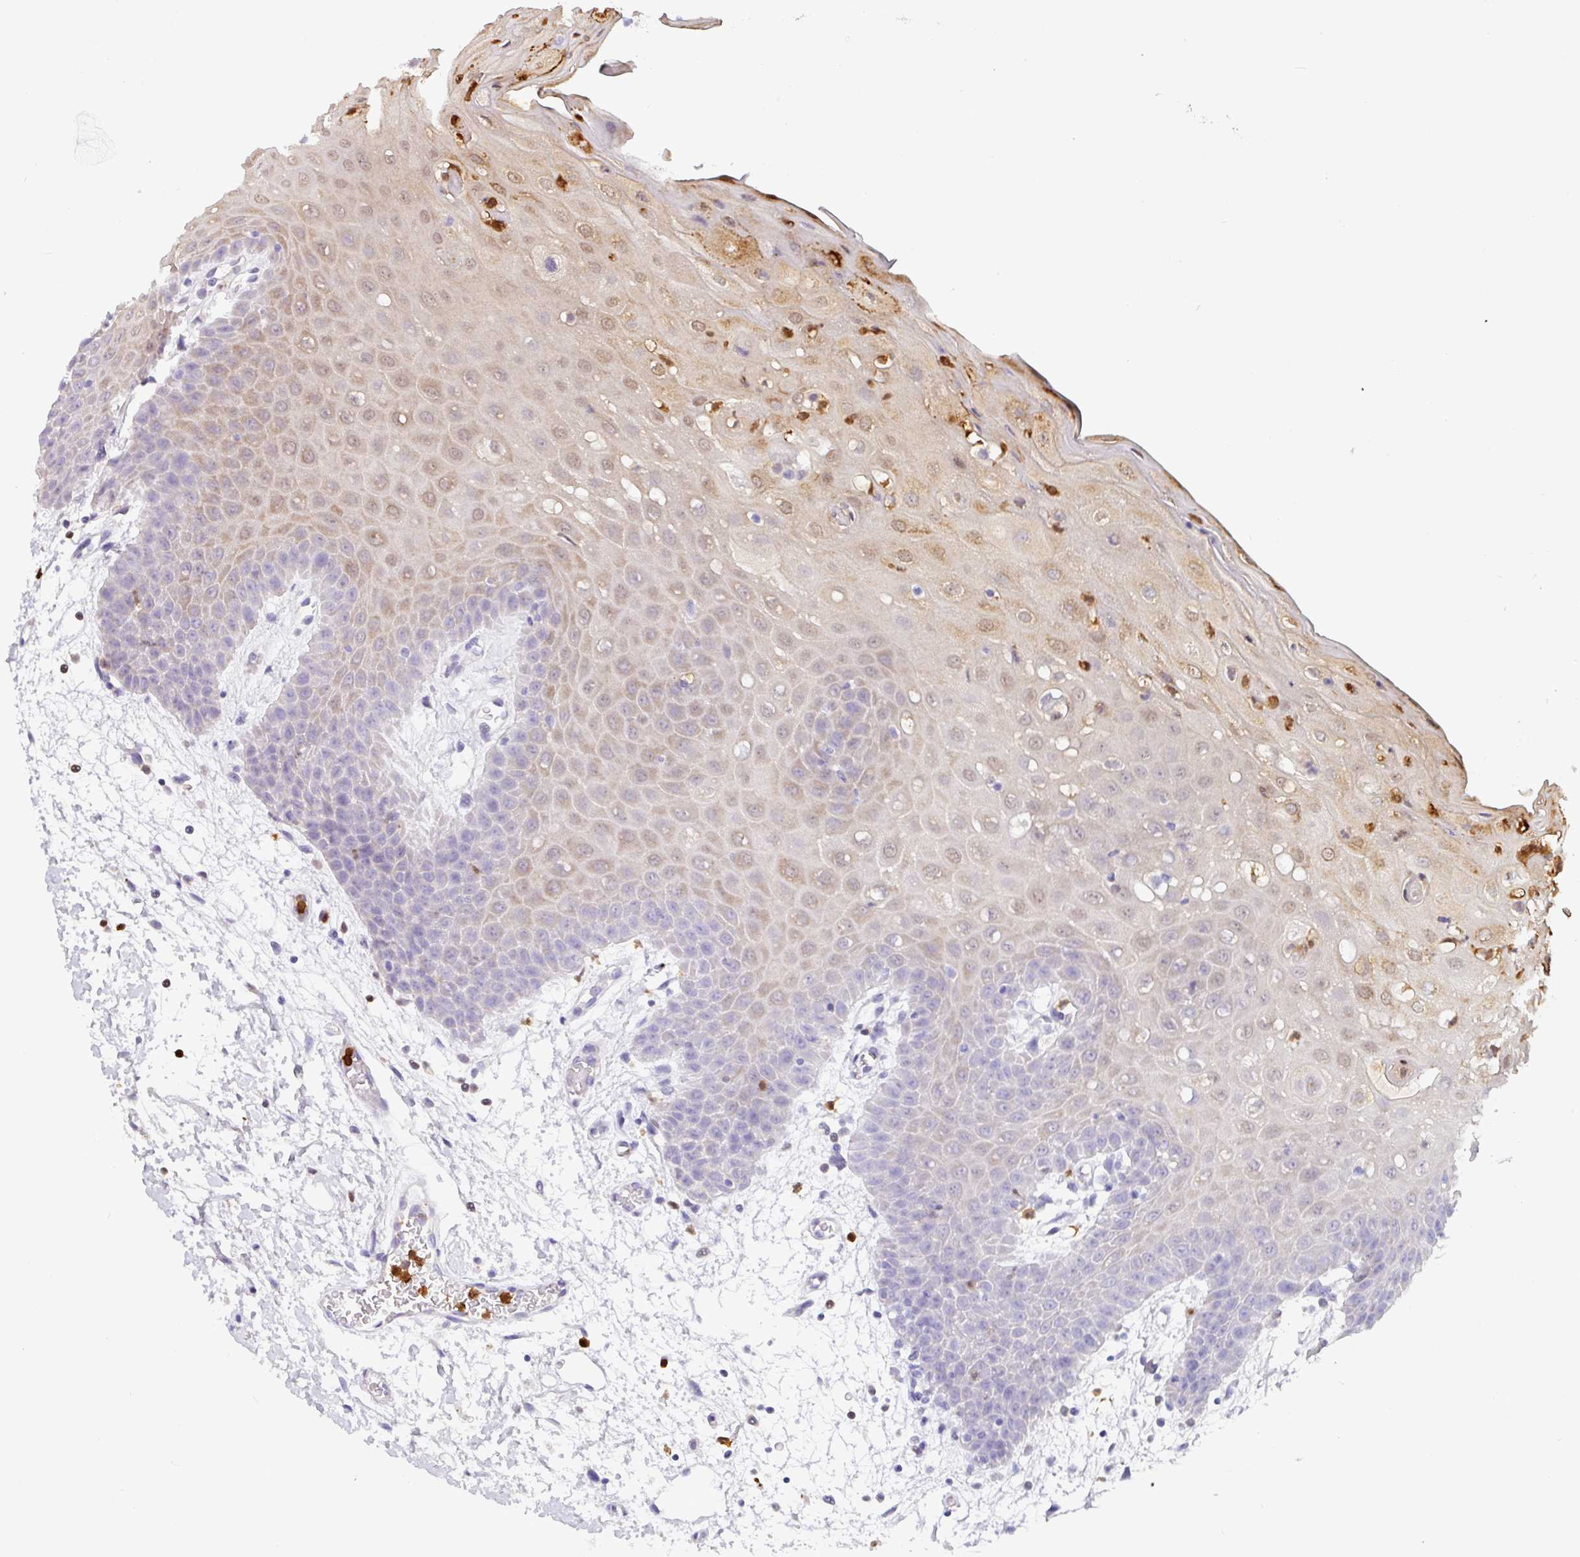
{"staining": {"intensity": "moderate", "quantity": "<25%", "location": "cytoplasmic/membranous,nuclear"}, "tissue": "oral mucosa", "cell_type": "Squamous epithelial cells", "image_type": "normal", "snomed": [{"axis": "morphology", "description": "Normal tissue, NOS"}, {"axis": "topography", "description": "Oral tissue"}, {"axis": "topography", "description": "Tounge, NOS"}], "caption": "Immunohistochemistry (IHC) photomicrograph of unremarkable human oral mucosa stained for a protein (brown), which exhibits low levels of moderate cytoplasmic/membranous,nuclear positivity in approximately <25% of squamous epithelial cells.", "gene": "SH2D3C", "patient": {"sex": "female", "age": 59}}